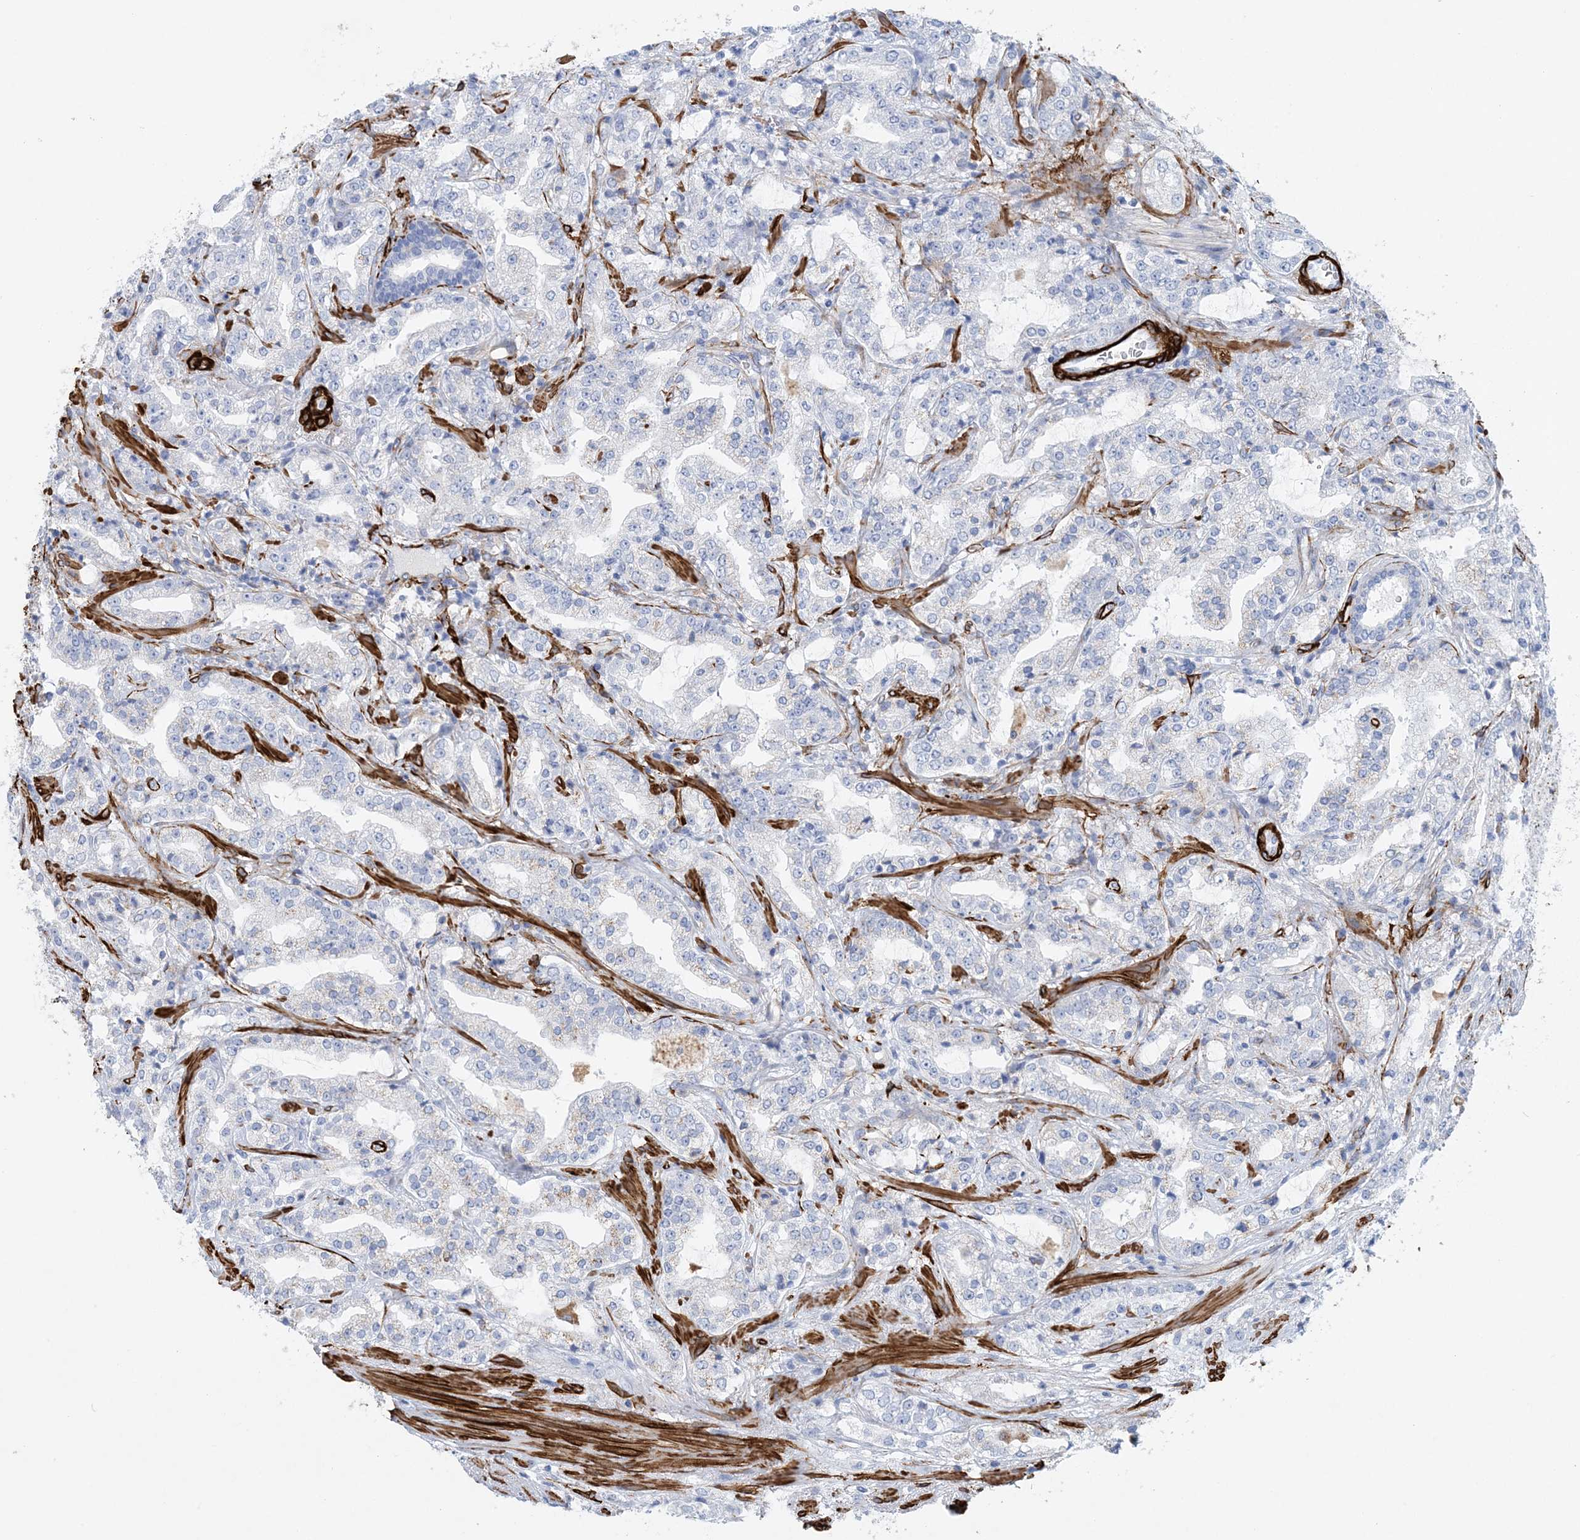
{"staining": {"intensity": "negative", "quantity": "none", "location": "none"}, "tissue": "prostate cancer", "cell_type": "Tumor cells", "image_type": "cancer", "snomed": [{"axis": "morphology", "description": "Adenocarcinoma, High grade"}, {"axis": "topography", "description": "Prostate"}], "caption": "The image shows no staining of tumor cells in prostate cancer.", "gene": "SHANK1", "patient": {"sex": "male", "age": 64}}